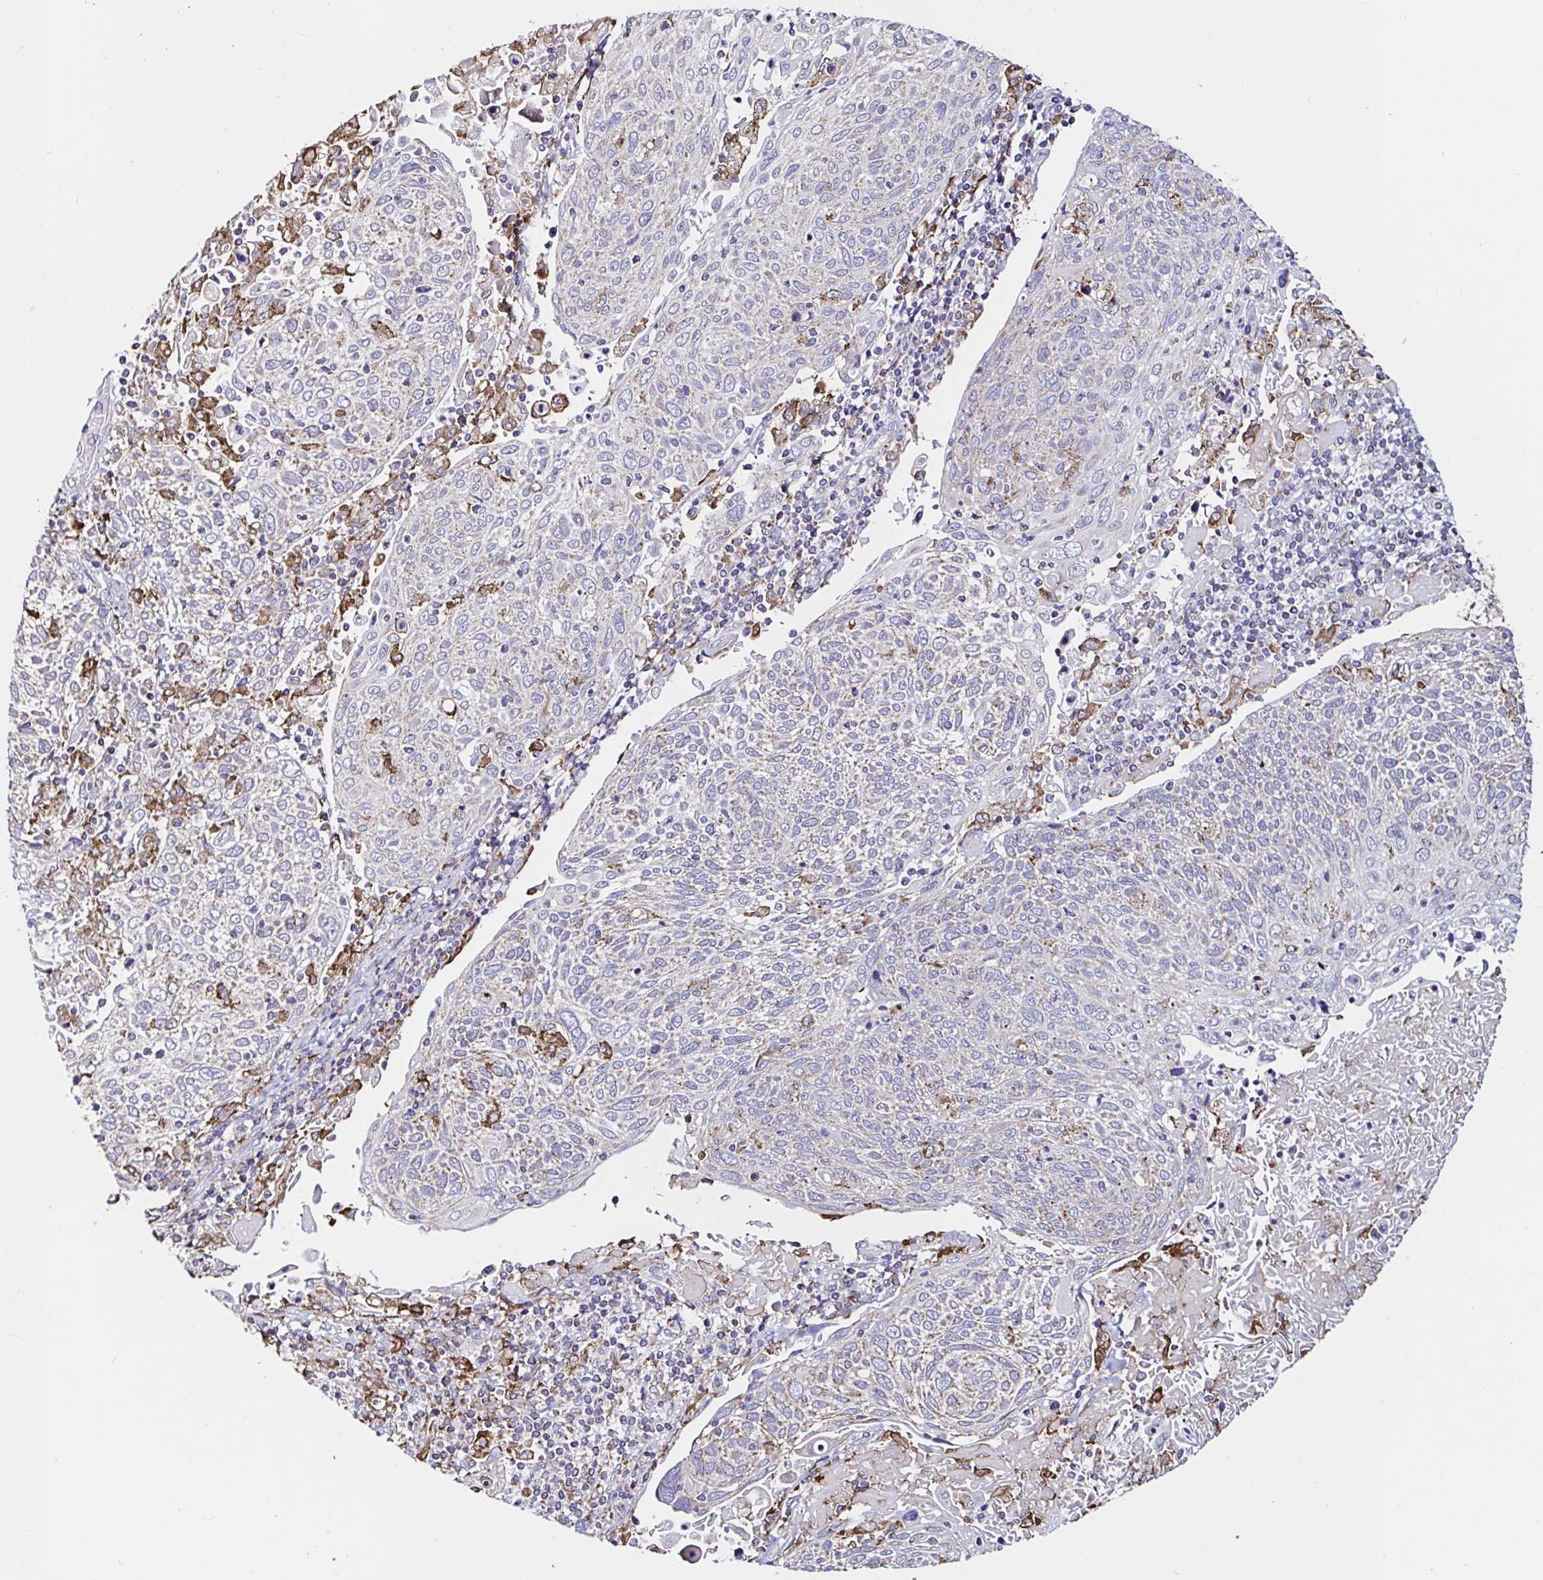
{"staining": {"intensity": "weak", "quantity": "<25%", "location": "cytoplasmic/membranous"}, "tissue": "cervical cancer", "cell_type": "Tumor cells", "image_type": "cancer", "snomed": [{"axis": "morphology", "description": "Squamous cell carcinoma, NOS"}, {"axis": "topography", "description": "Cervix"}], "caption": "High power microscopy photomicrograph of an IHC image of cervical squamous cell carcinoma, revealing no significant staining in tumor cells.", "gene": "MSR1", "patient": {"sex": "female", "age": 61}}